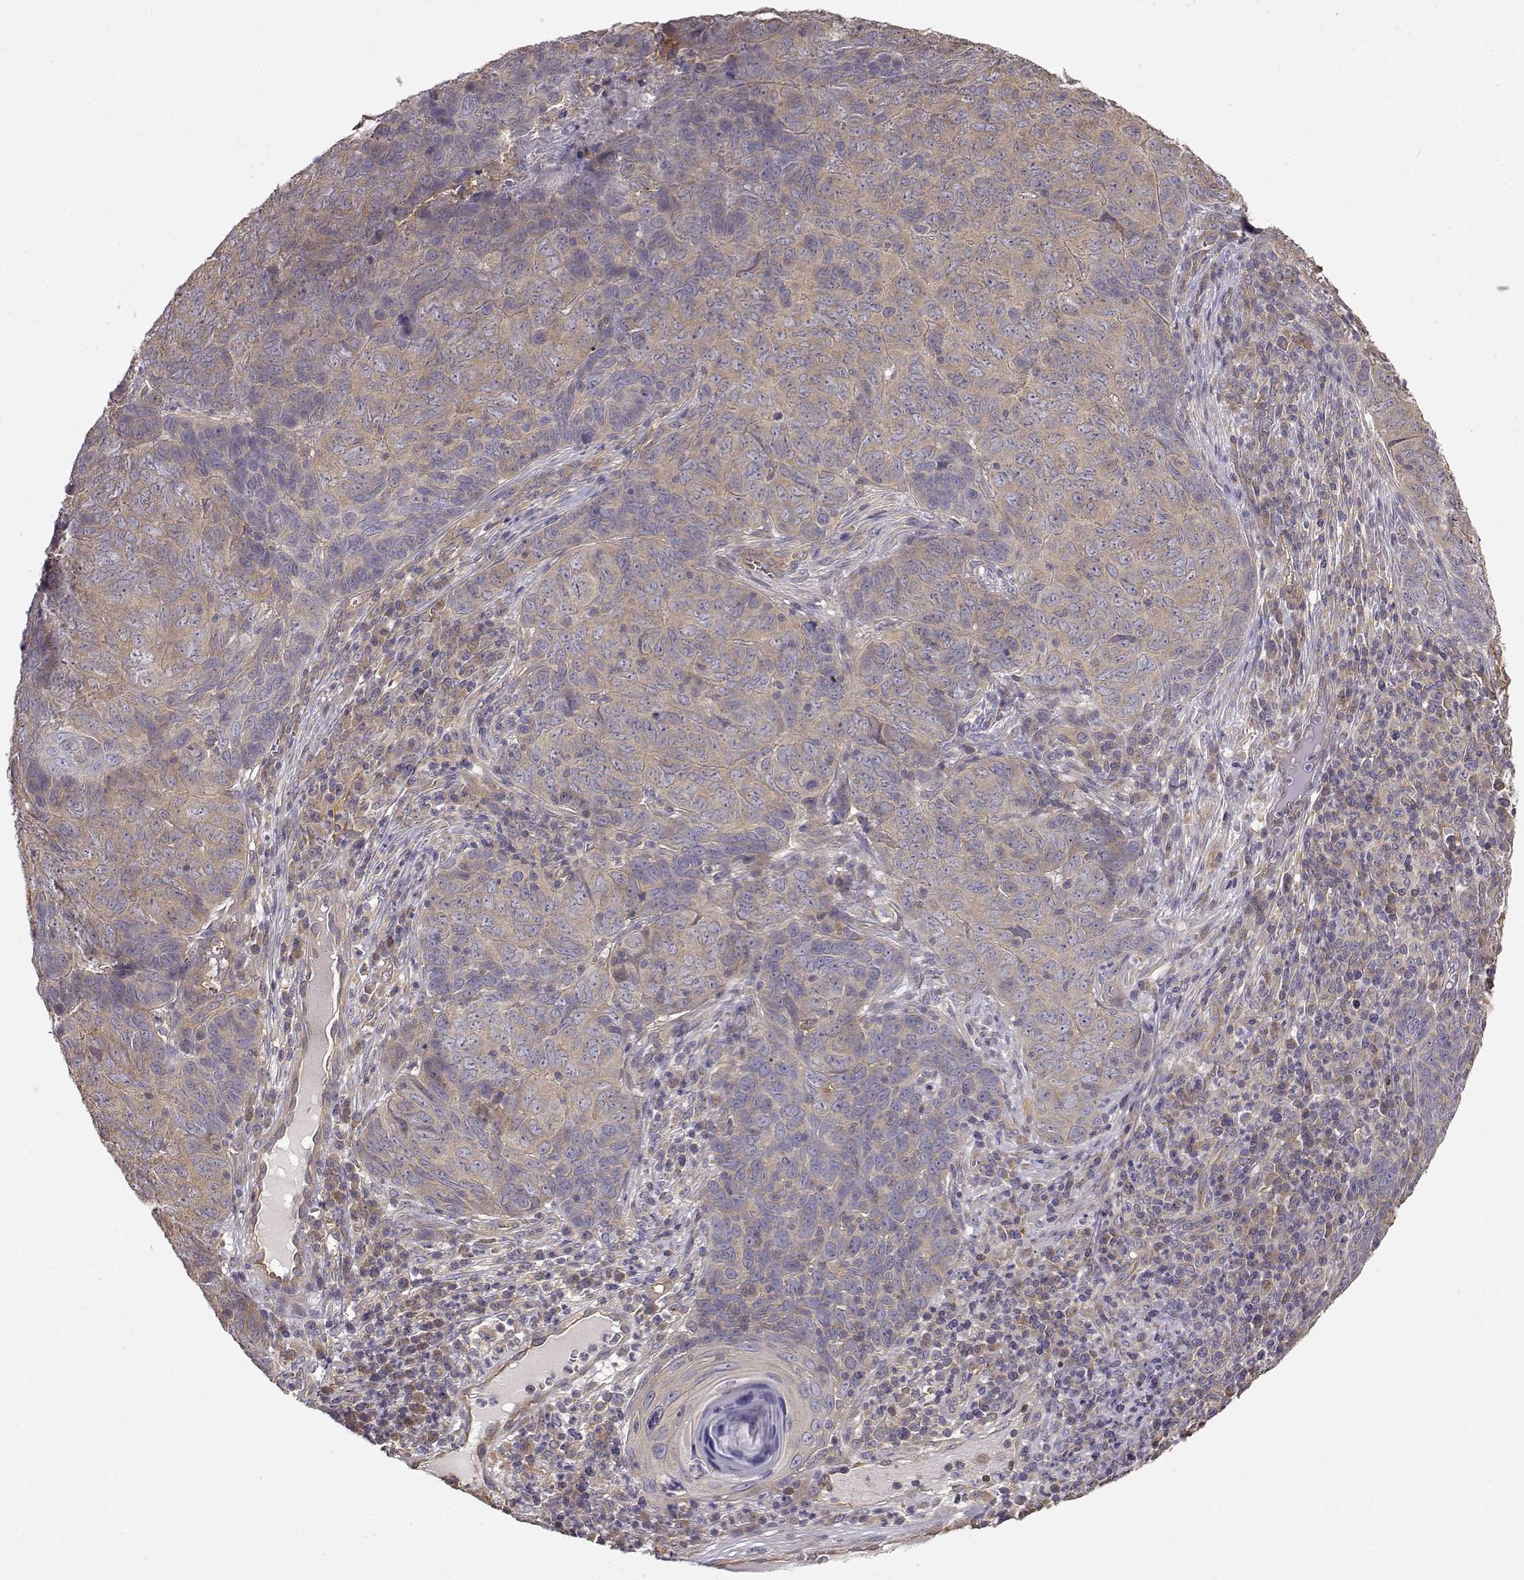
{"staining": {"intensity": "weak", "quantity": ">75%", "location": "cytoplasmic/membranous"}, "tissue": "skin cancer", "cell_type": "Tumor cells", "image_type": "cancer", "snomed": [{"axis": "morphology", "description": "Squamous cell carcinoma, NOS"}, {"axis": "topography", "description": "Skin"}, {"axis": "topography", "description": "Anal"}], "caption": "Immunohistochemical staining of skin cancer (squamous cell carcinoma) reveals low levels of weak cytoplasmic/membranous expression in approximately >75% of tumor cells.", "gene": "CRIM1", "patient": {"sex": "female", "age": 51}}